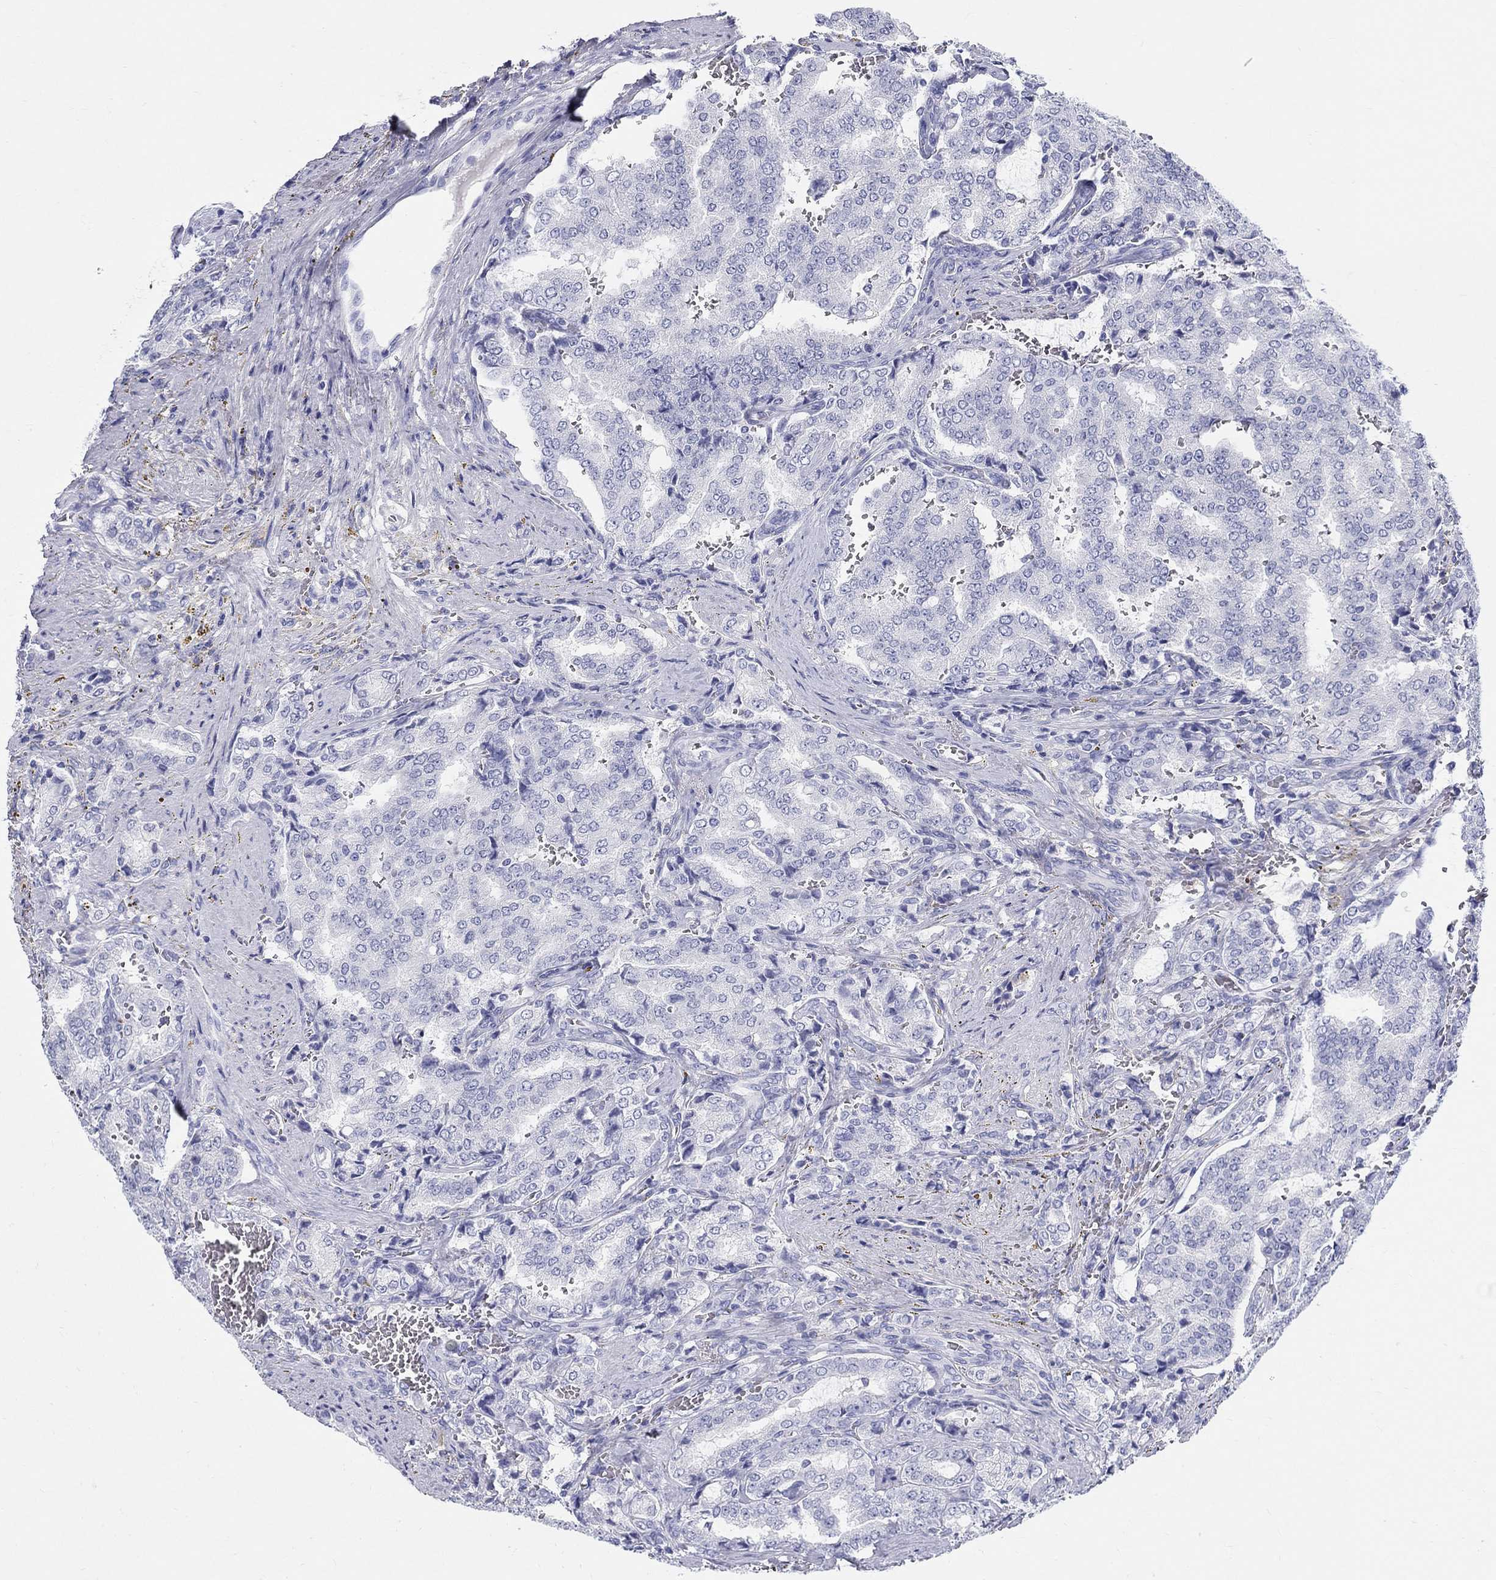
{"staining": {"intensity": "negative", "quantity": "none", "location": "none"}, "tissue": "prostate cancer", "cell_type": "Tumor cells", "image_type": "cancer", "snomed": [{"axis": "morphology", "description": "Adenocarcinoma, NOS"}, {"axis": "topography", "description": "Prostate"}], "caption": "The histopathology image displays no staining of tumor cells in prostate cancer.", "gene": "LAMP5", "patient": {"sex": "male", "age": 65}}